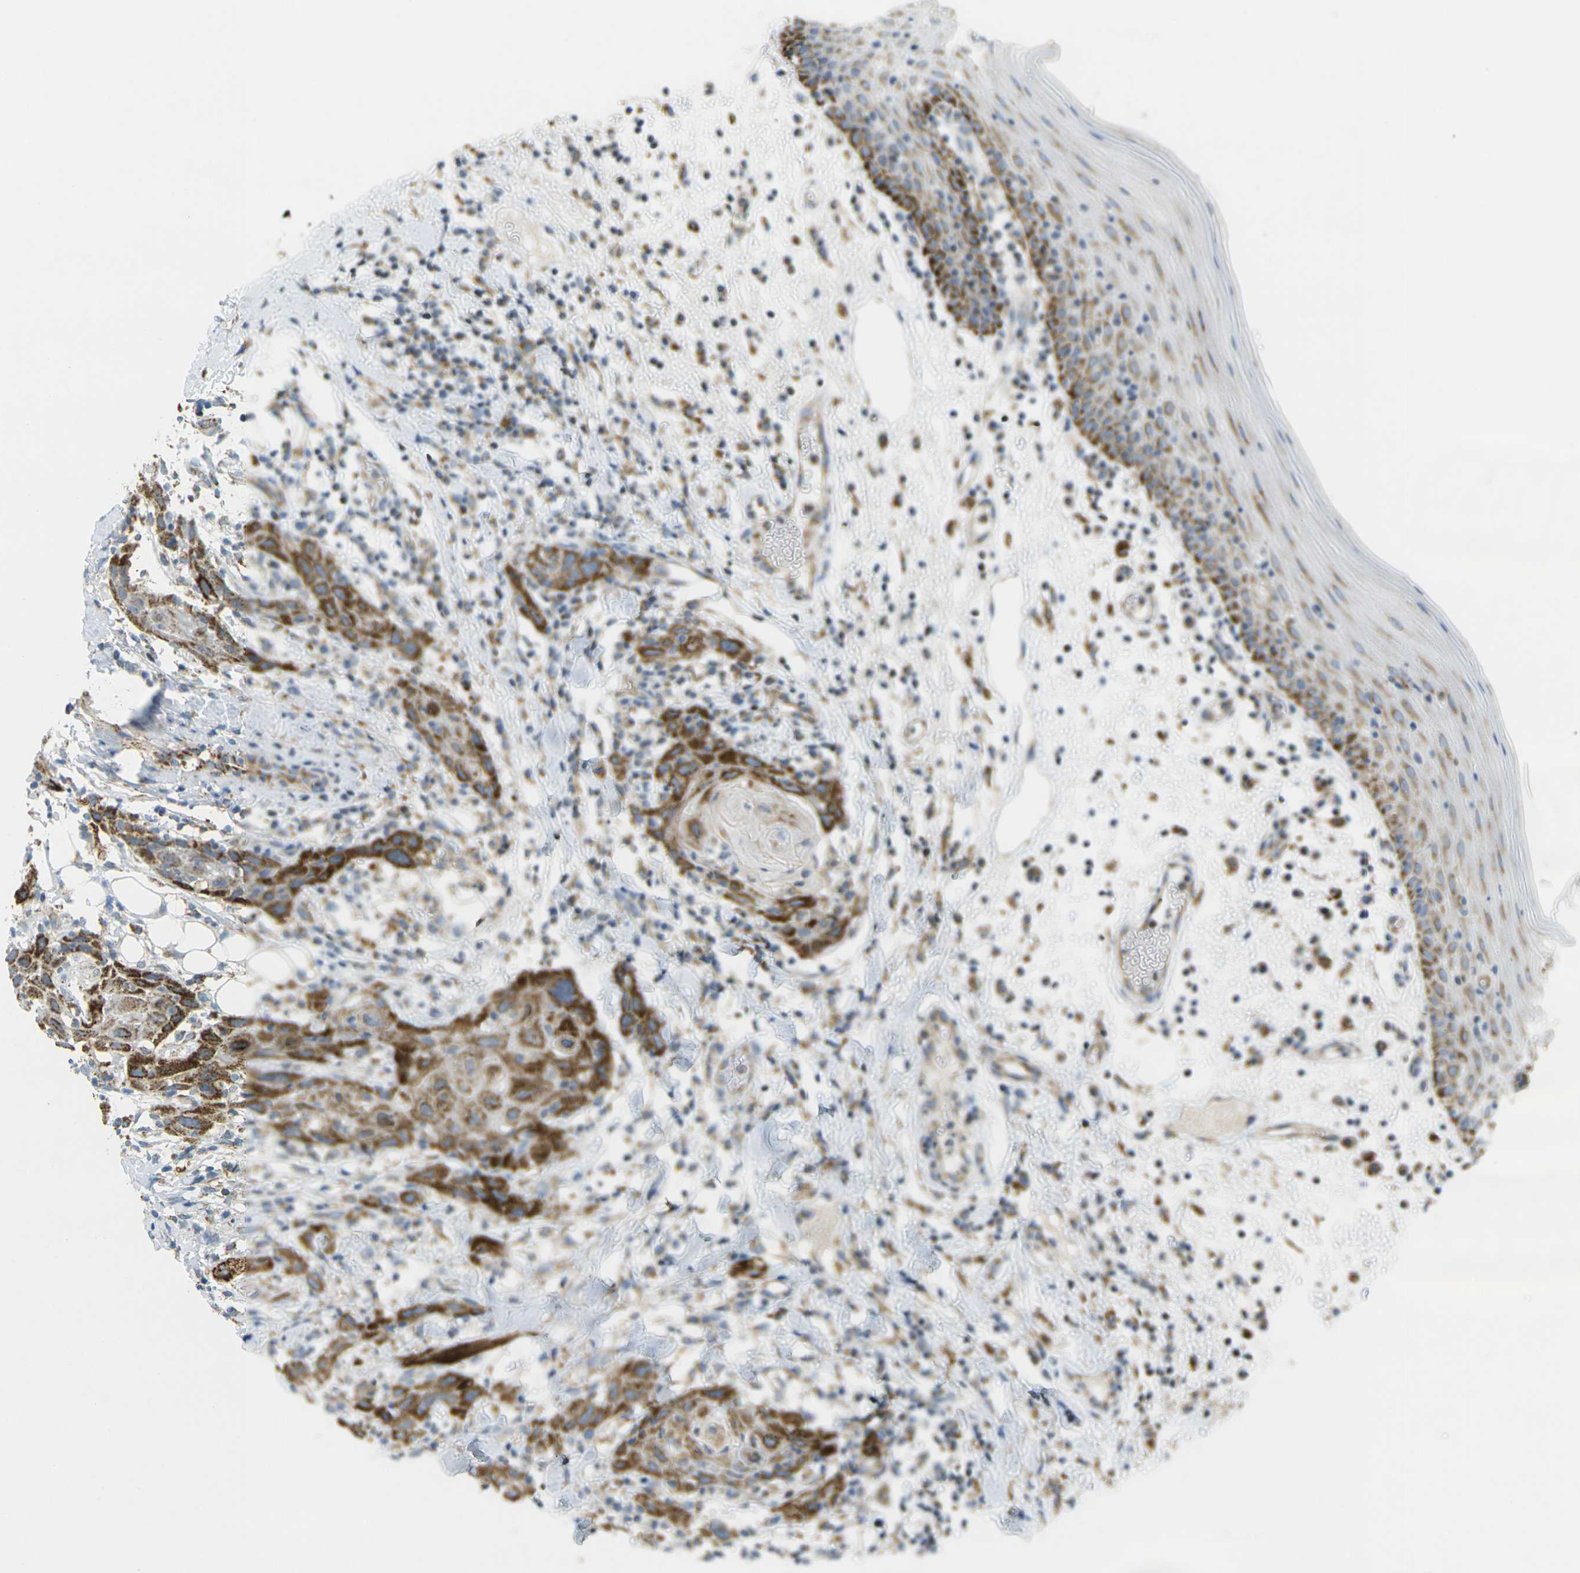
{"staining": {"intensity": "moderate", "quantity": "<25%", "location": "cytoplasmic/membranous"}, "tissue": "oral mucosa", "cell_type": "Squamous epithelial cells", "image_type": "normal", "snomed": [{"axis": "morphology", "description": "Normal tissue, NOS"}, {"axis": "morphology", "description": "Squamous cell carcinoma, NOS"}, {"axis": "topography", "description": "Skeletal muscle"}, {"axis": "topography", "description": "Oral tissue"}], "caption": "Squamous epithelial cells exhibit low levels of moderate cytoplasmic/membranous staining in approximately <25% of cells in normal oral mucosa.", "gene": "CYB5R1", "patient": {"sex": "male", "age": 71}}